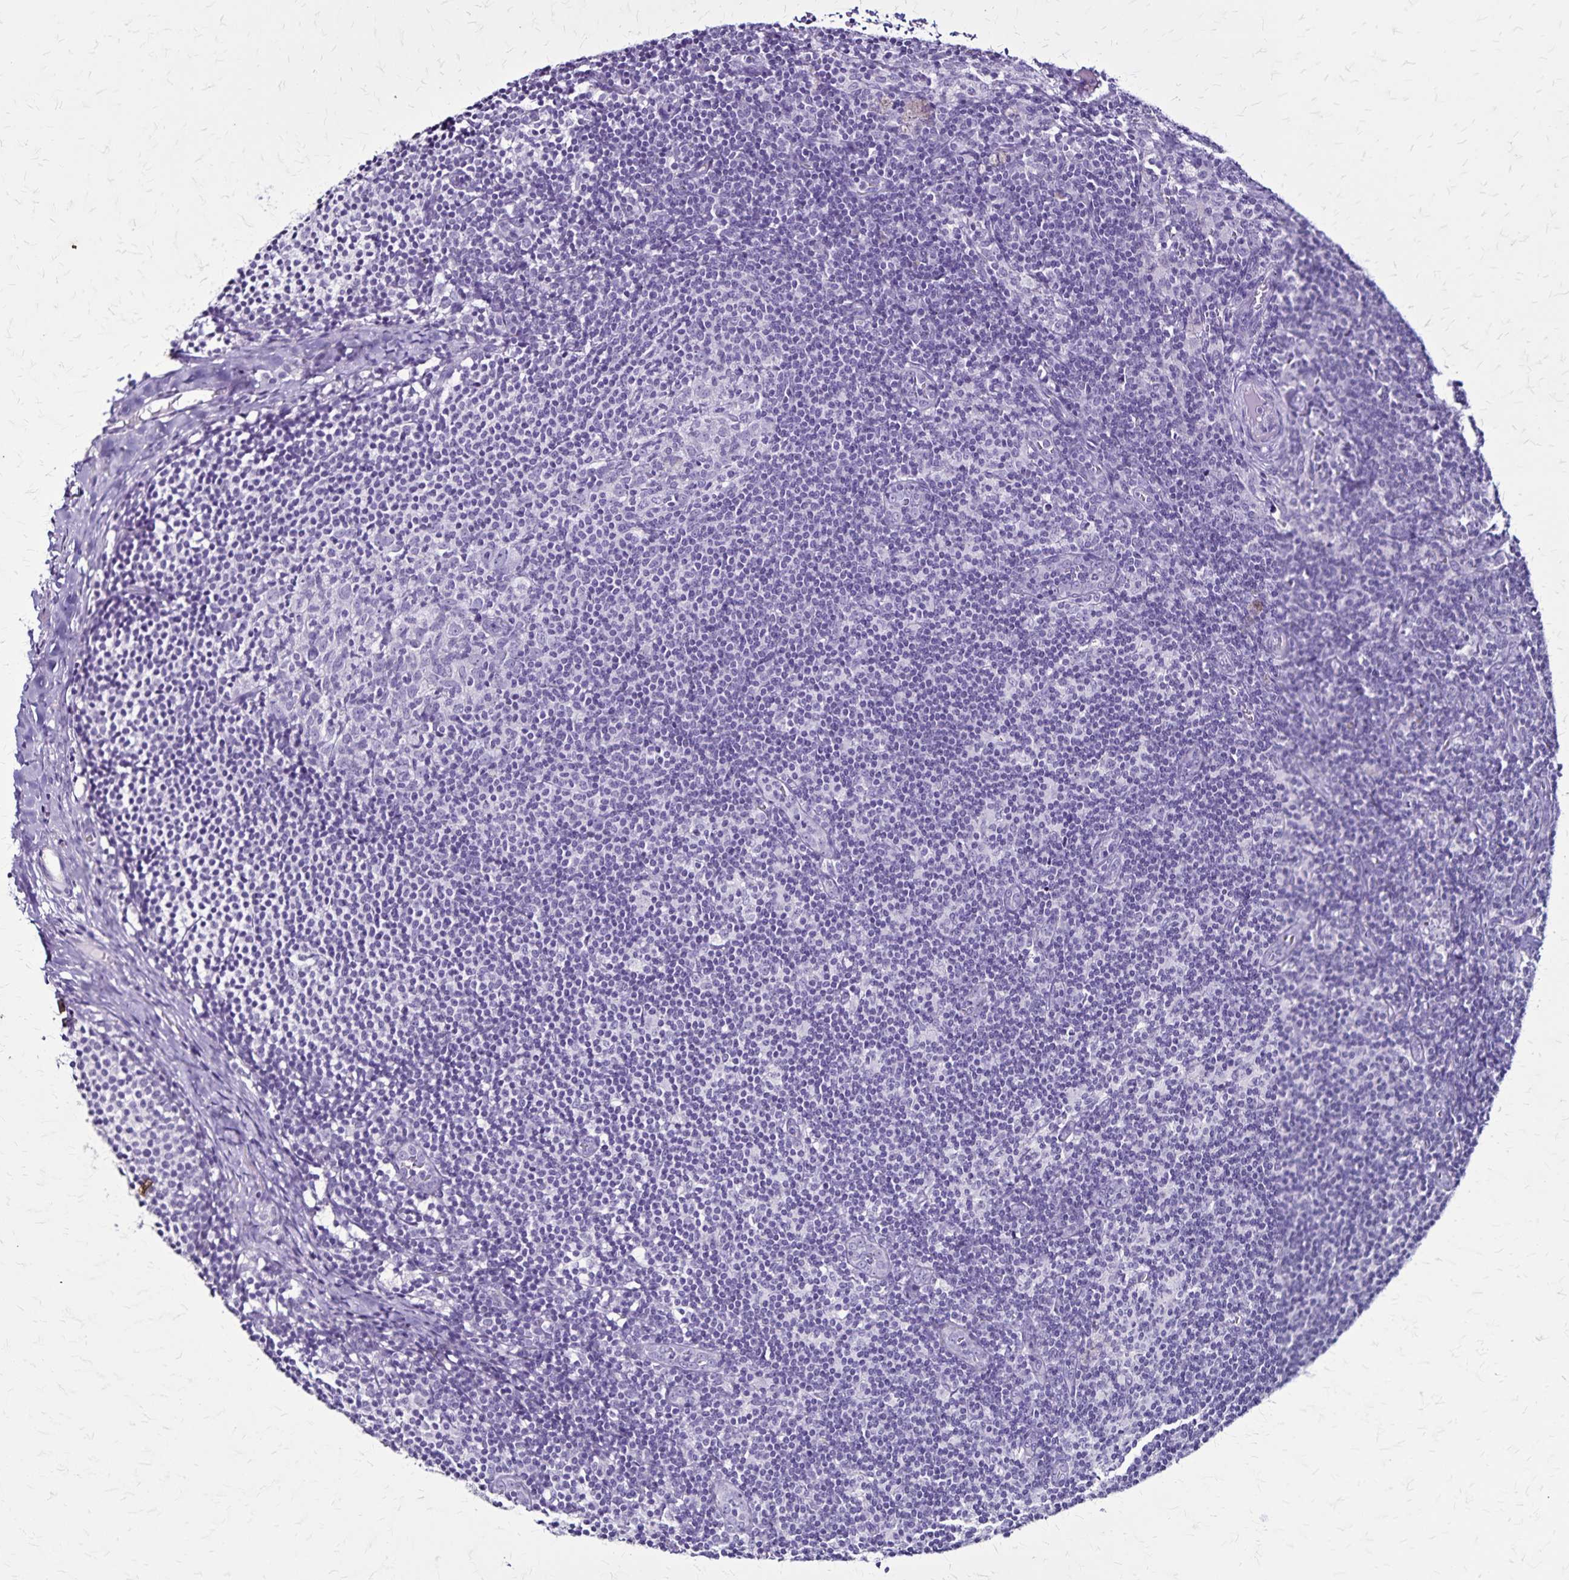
{"staining": {"intensity": "negative", "quantity": "none", "location": "none"}, "tissue": "lymph node", "cell_type": "Germinal center cells", "image_type": "normal", "snomed": [{"axis": "morphology", "description": "Normal tissue, NOS"}, {"axis": "topography", "description": "Lymph node"}], "caption": "Micrograph shows no protein expression in germinal center cells of normal lymph node.", "gene": "KRT2", "patient": {"sex": "female", "age": 41}}